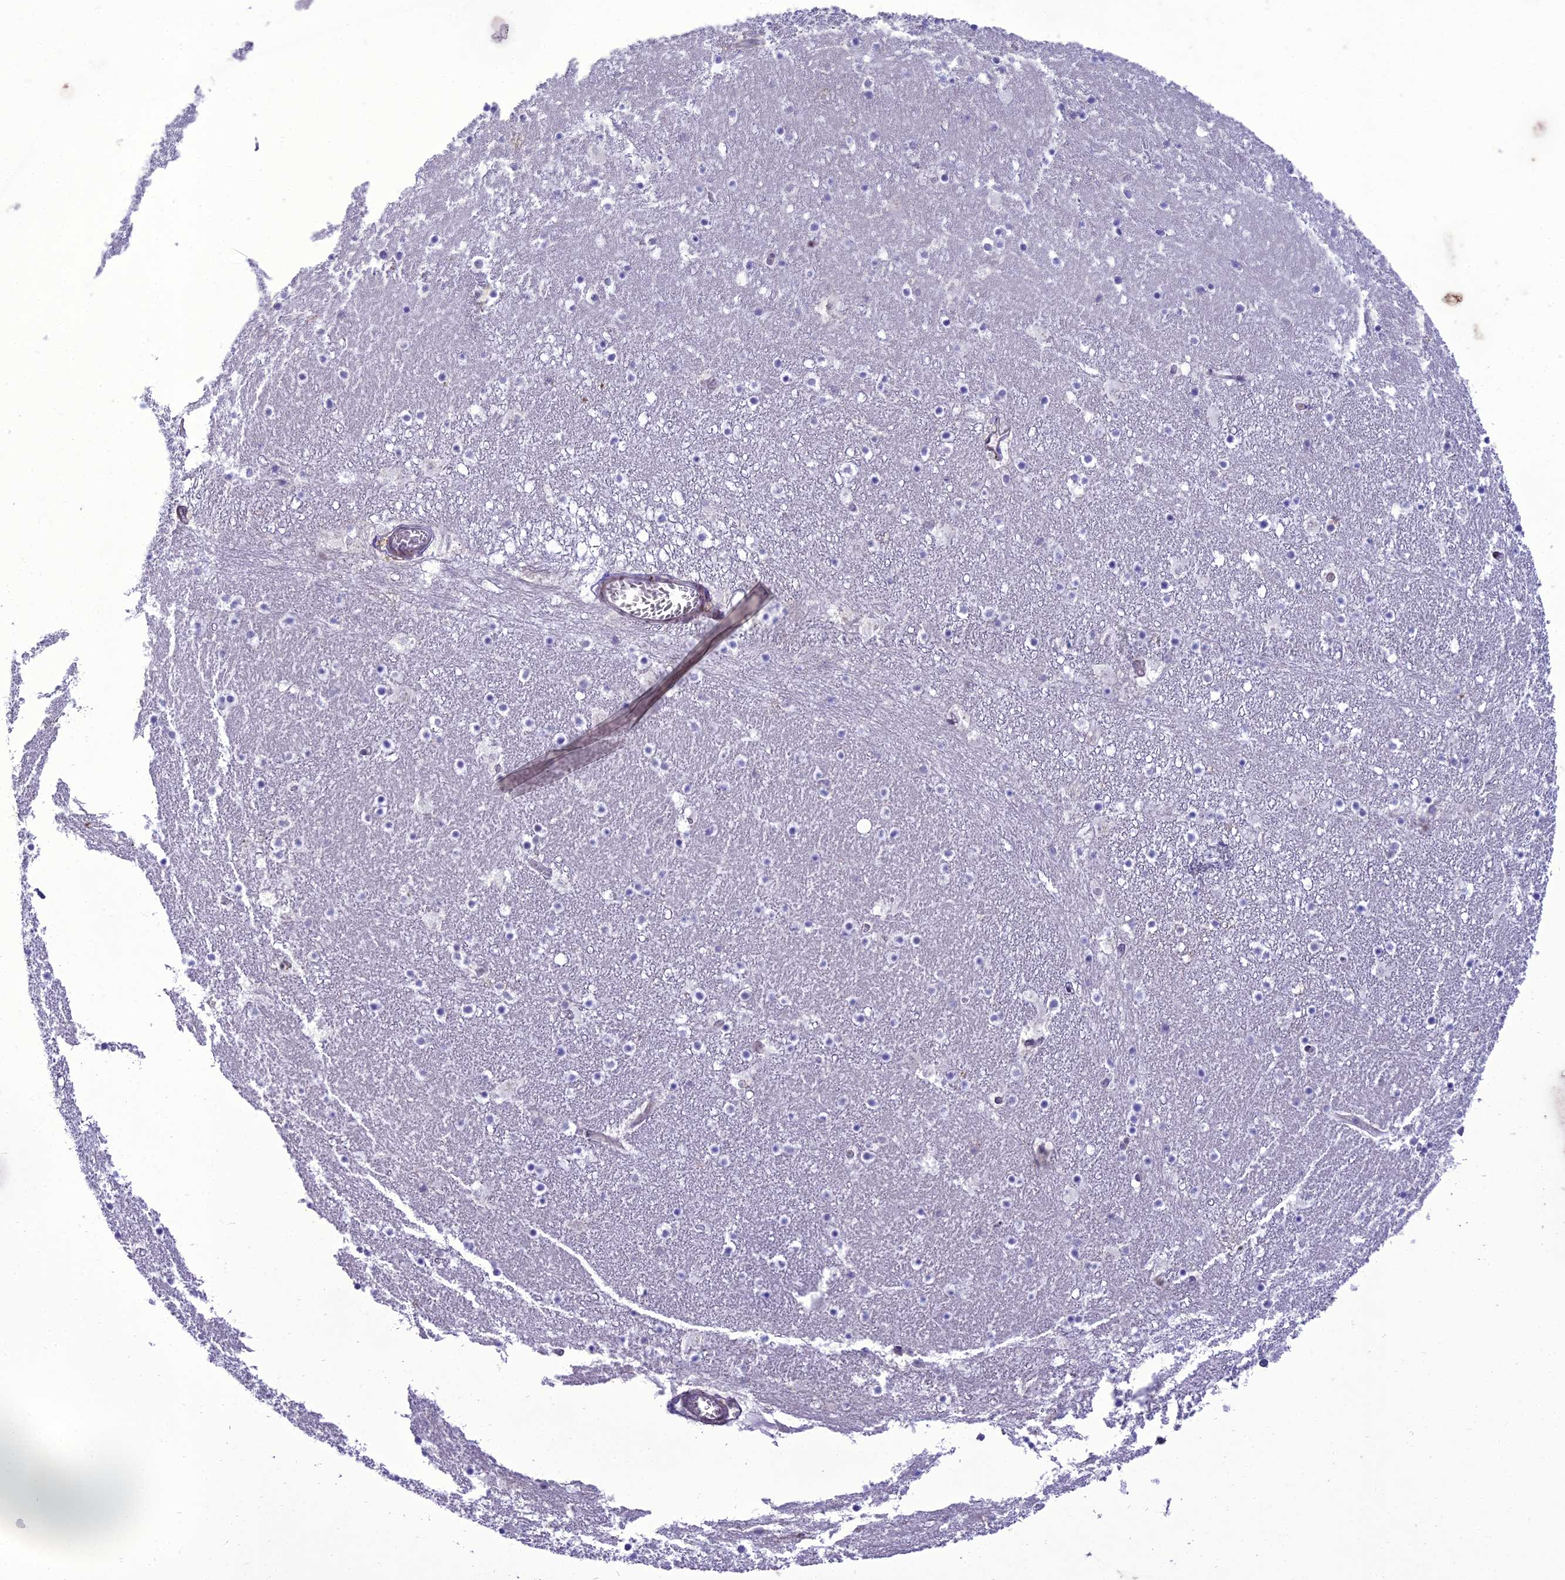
{"staining": {"intensity": "negative", "quantity": "none", "location": "none"}, "tissue": "caudate", "cell_type": "Glial cells", "image_type": "normal", "snomed": [{"axis": "morphology", "description": "Normal tissue, NOS"}, {"axis": "topography", "description": "Lateral ventricle wall"}], "caption": "This is an immunohistochemistry (IHC) photomicrograph of benign human caudate. There is no staining in glial cells.", "gene": "NEURL2", "patient": {"sex": "male", "age": 45}}